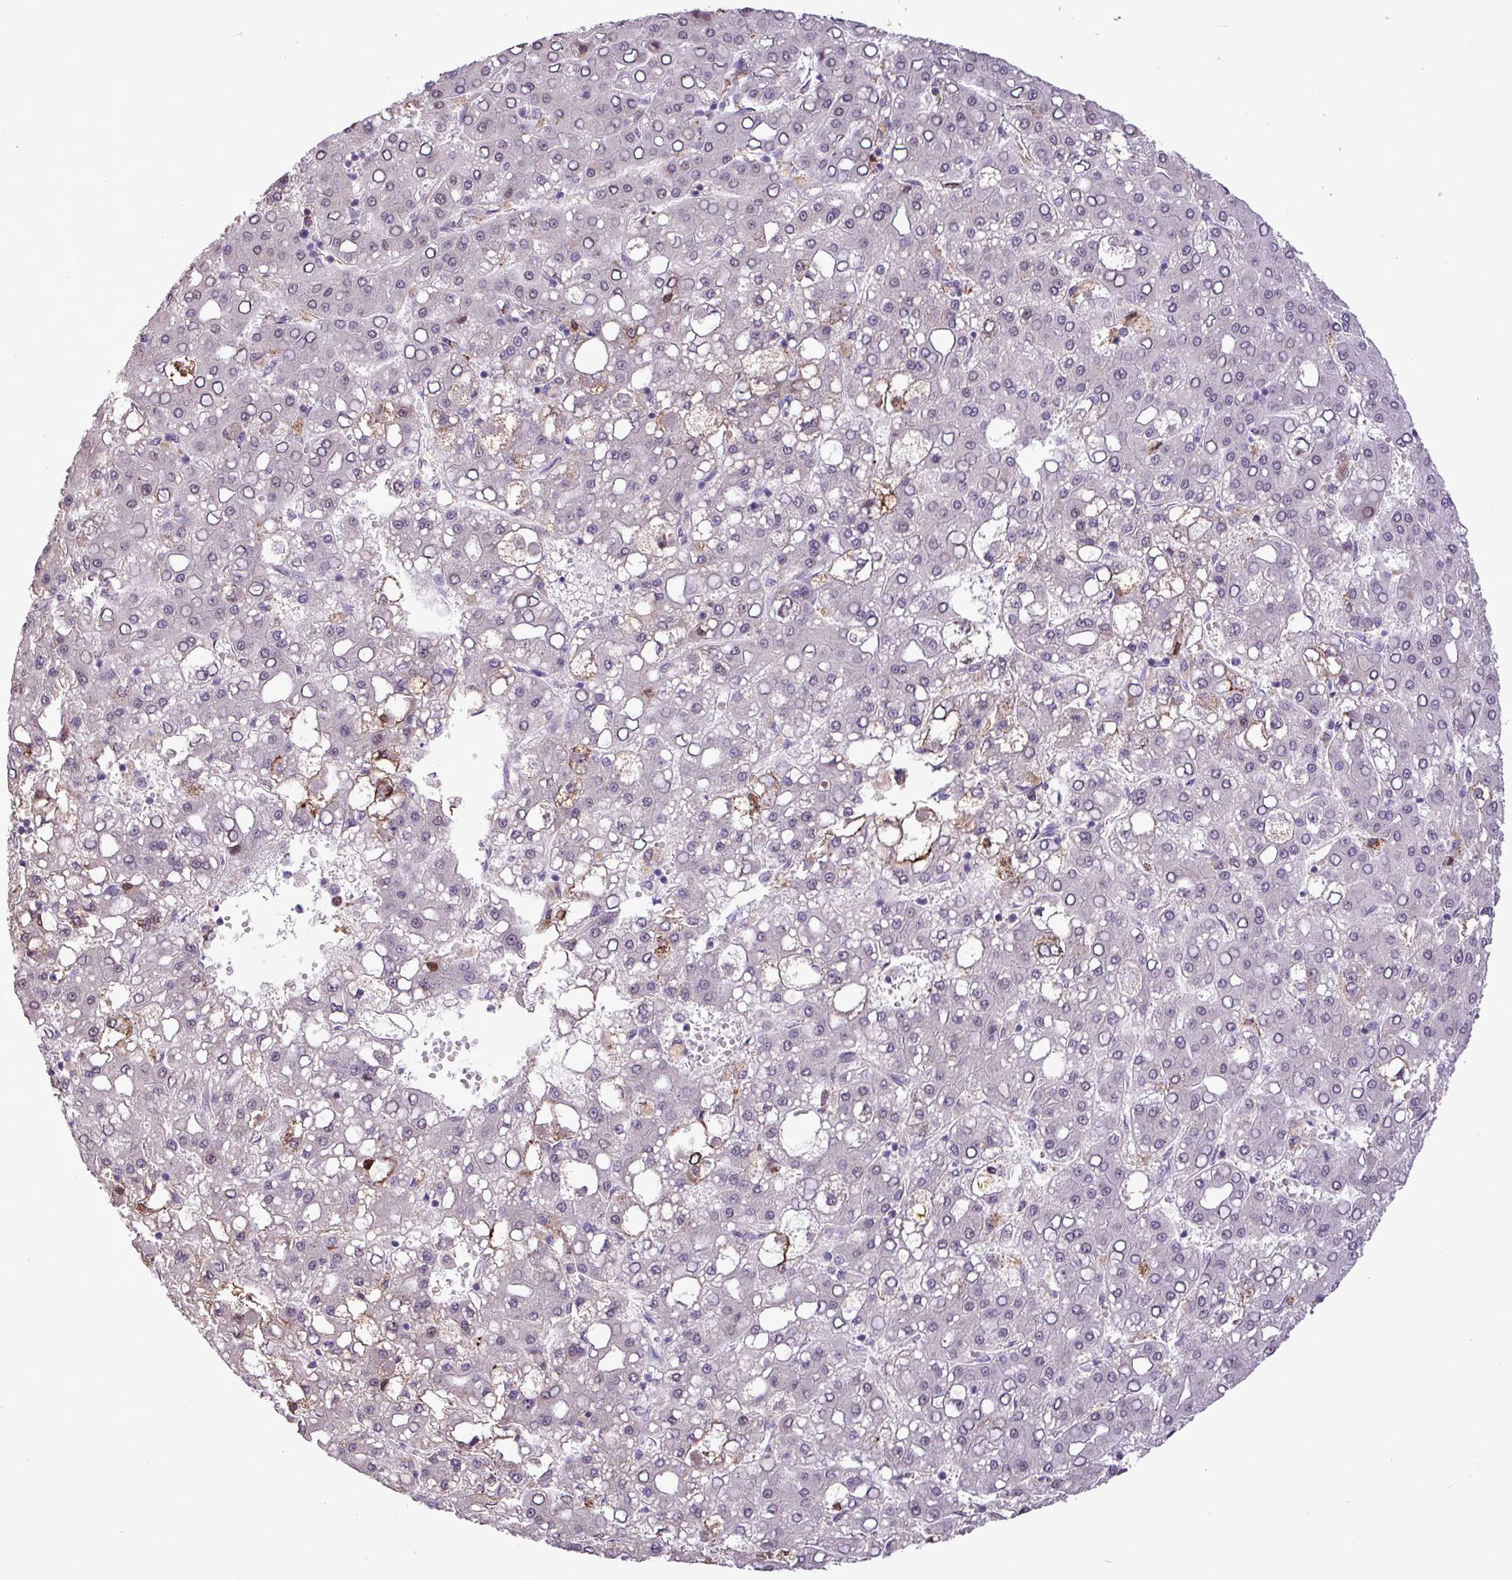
{"staining": {"intensity": "negative", "quantity": "none", "location": "none"}, "tissue": "liver cancer", "cell_type": "Tumor cells", "image_type": "cancer", "snomed": [{"axis": "morphology", "description": "Carcinoma, Hepatocellular, NOS"}, {"axis": "topography", "description": "Liver"}], "caption": "Photomicrograph shows no significant protein staining in tumor cells of hepatocellular carcinoma (liver).", "gene": "RPP25L", "patient": {"sex": "male", "age": 65}}